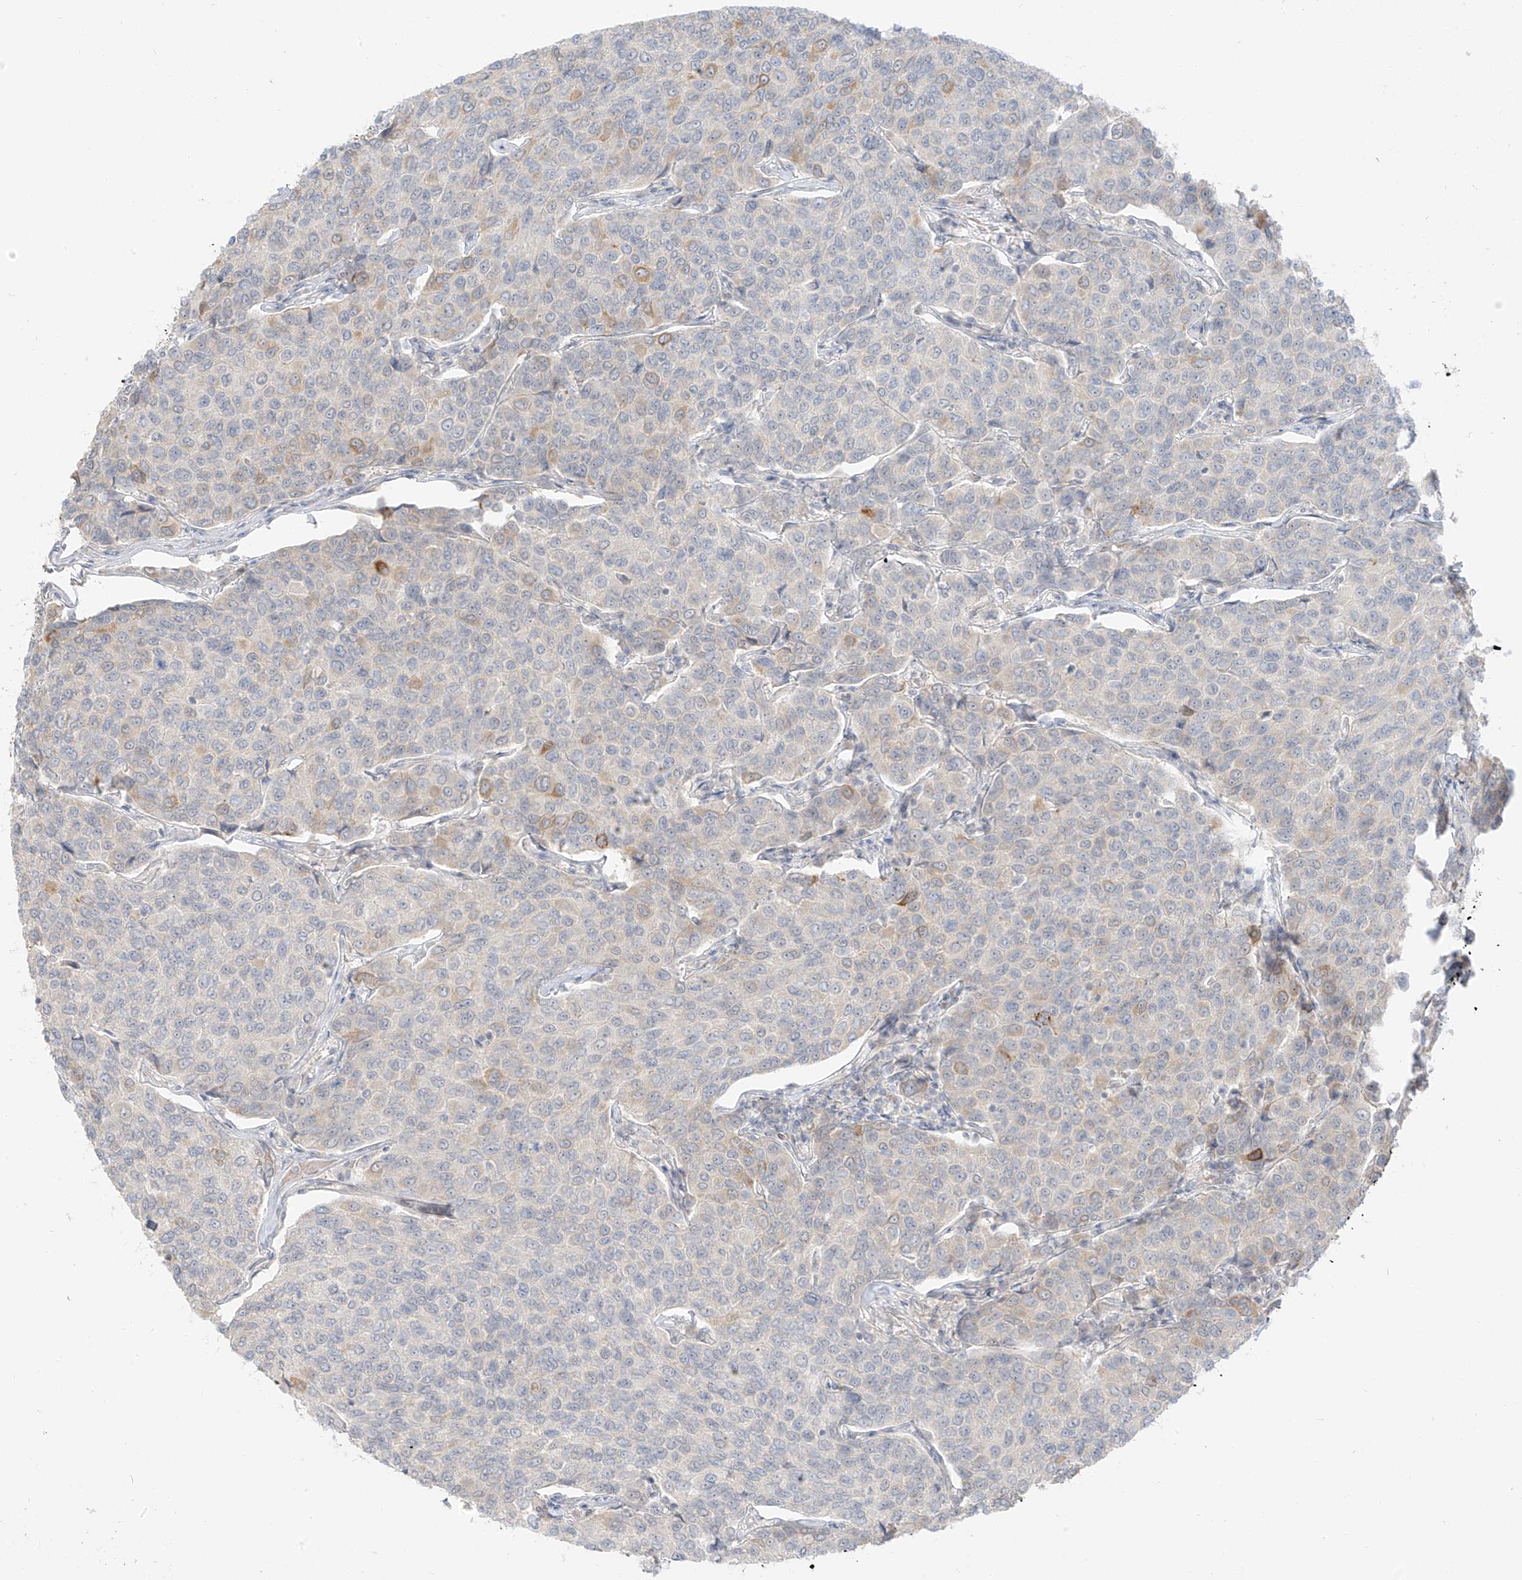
{"staining": {"intensity": "moderate", "quantity": "<25%", "location": "cytoplasmic/membranous"}, "tissue": "breast cancer", "cell_type": "Tumor cells", "image_type": "cancer", "snomed": [{"axis": "morphology", "description": "Duct carcinoma"}, {"axis": "topography", "description": "Breast"}], "caption": "Breast invasive ductal carcinoma tissue displays moderate cytoplasmic/membranous positivity in about <25% of tumor cells", "gene": "ZNF774", "patient": {"sex": "female", "age": 55}}